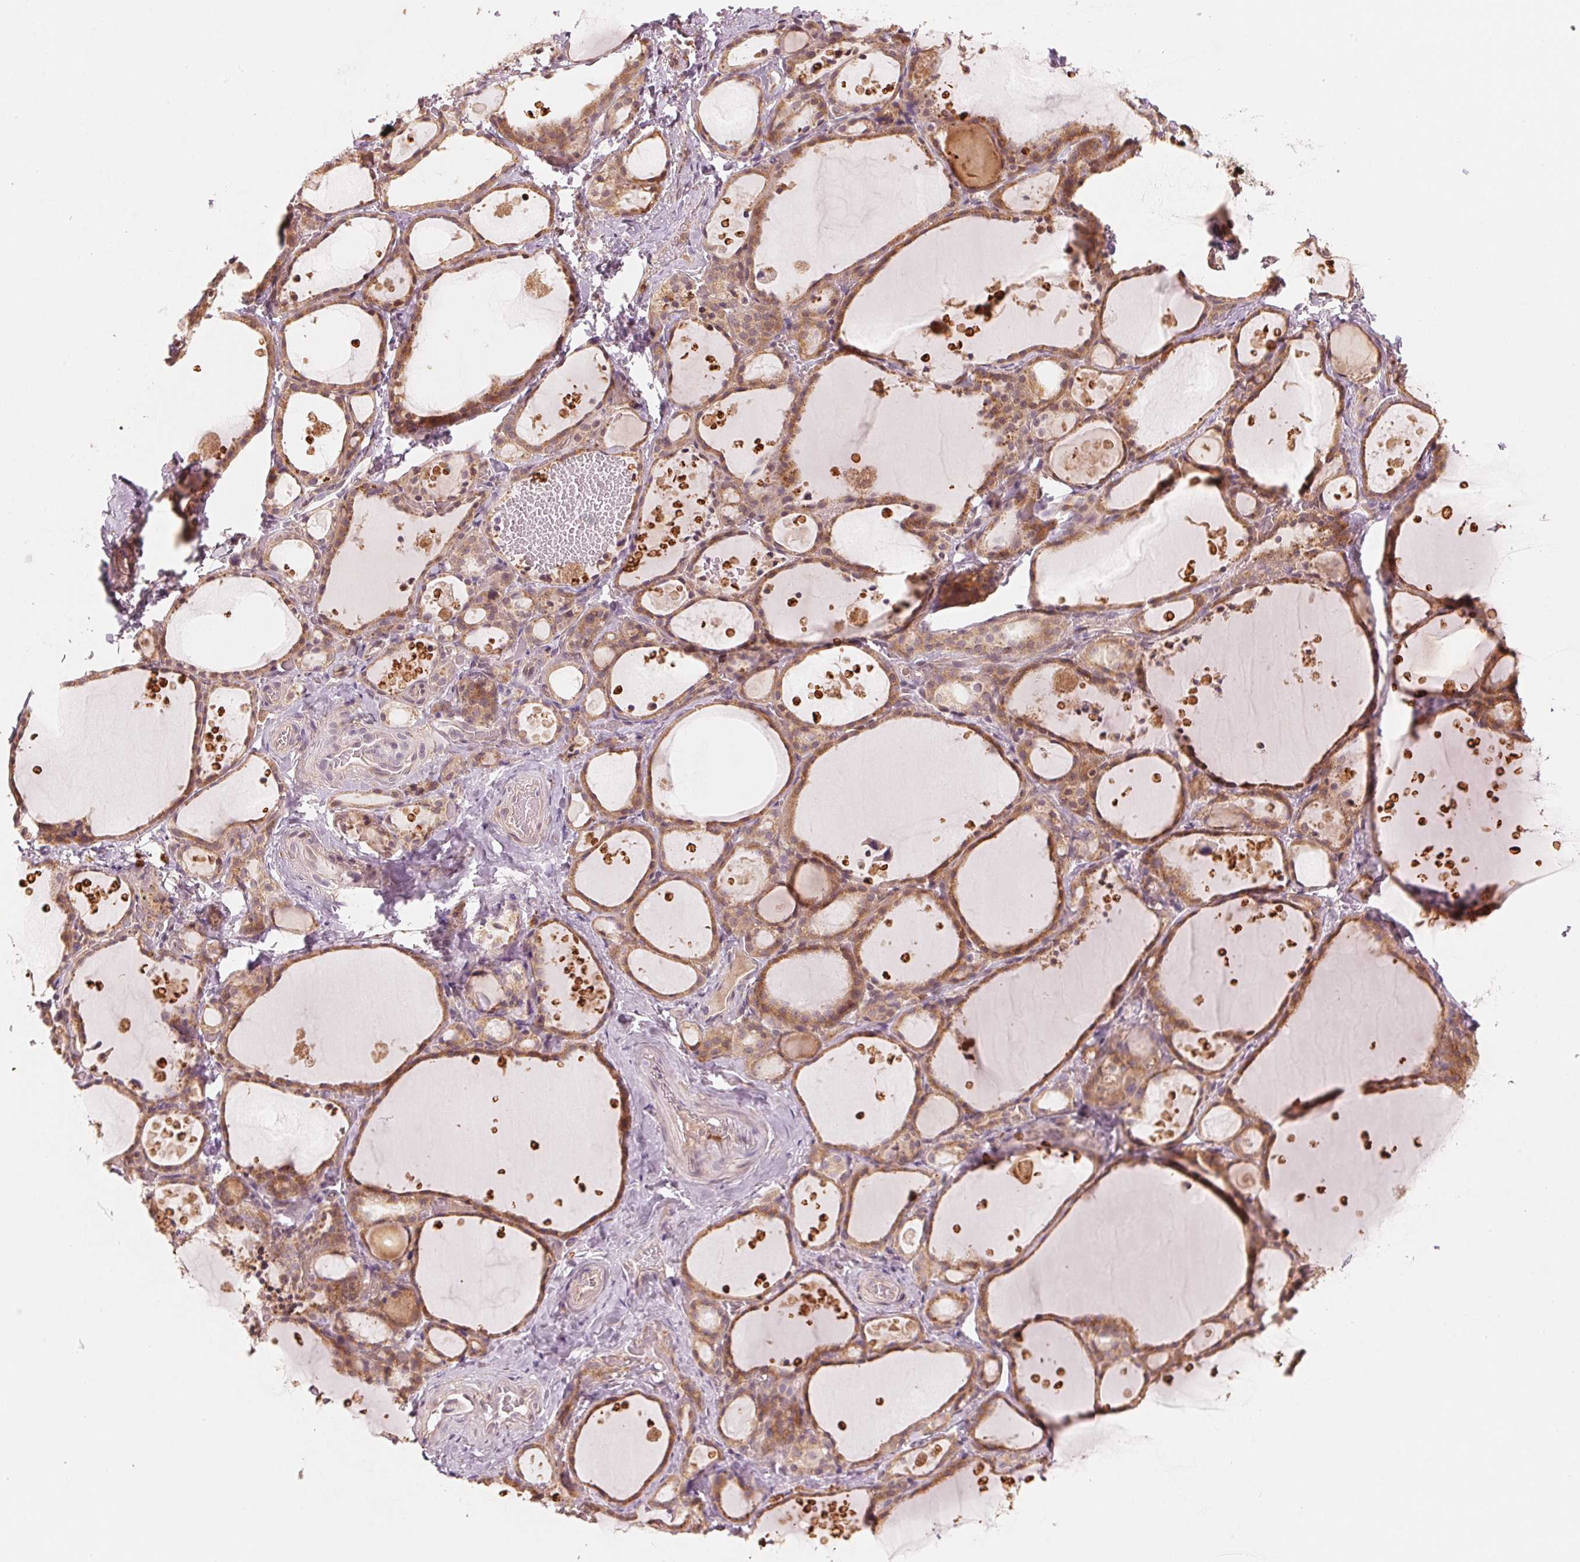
{"staining": {"intensity": "moderate", "quantity": ">75%", "location": "cytoplasmic/membranous"}, "tissue": "thyroid gland", "cell_type": "Glandular cells", "image_type": "normal", "snomed": [{"axis": "morphology", "description": "Normal tissue, NOS"}, {"axis": "topography", "description": "Thyroid gland"}], "caption": "Thyroid gland was stained to show a protein in brown. There is medium levels of moderate cytoplasmic/membranous staining in approximately >75% of glandular cells. The staining was performed using DAB to visualize the protein expression in brown, while the nuclei were stained in blue with hematoxylin (Magnification: 20x).", "gene": "PRKN", "patient": {"sex": "male", "age": 68}}